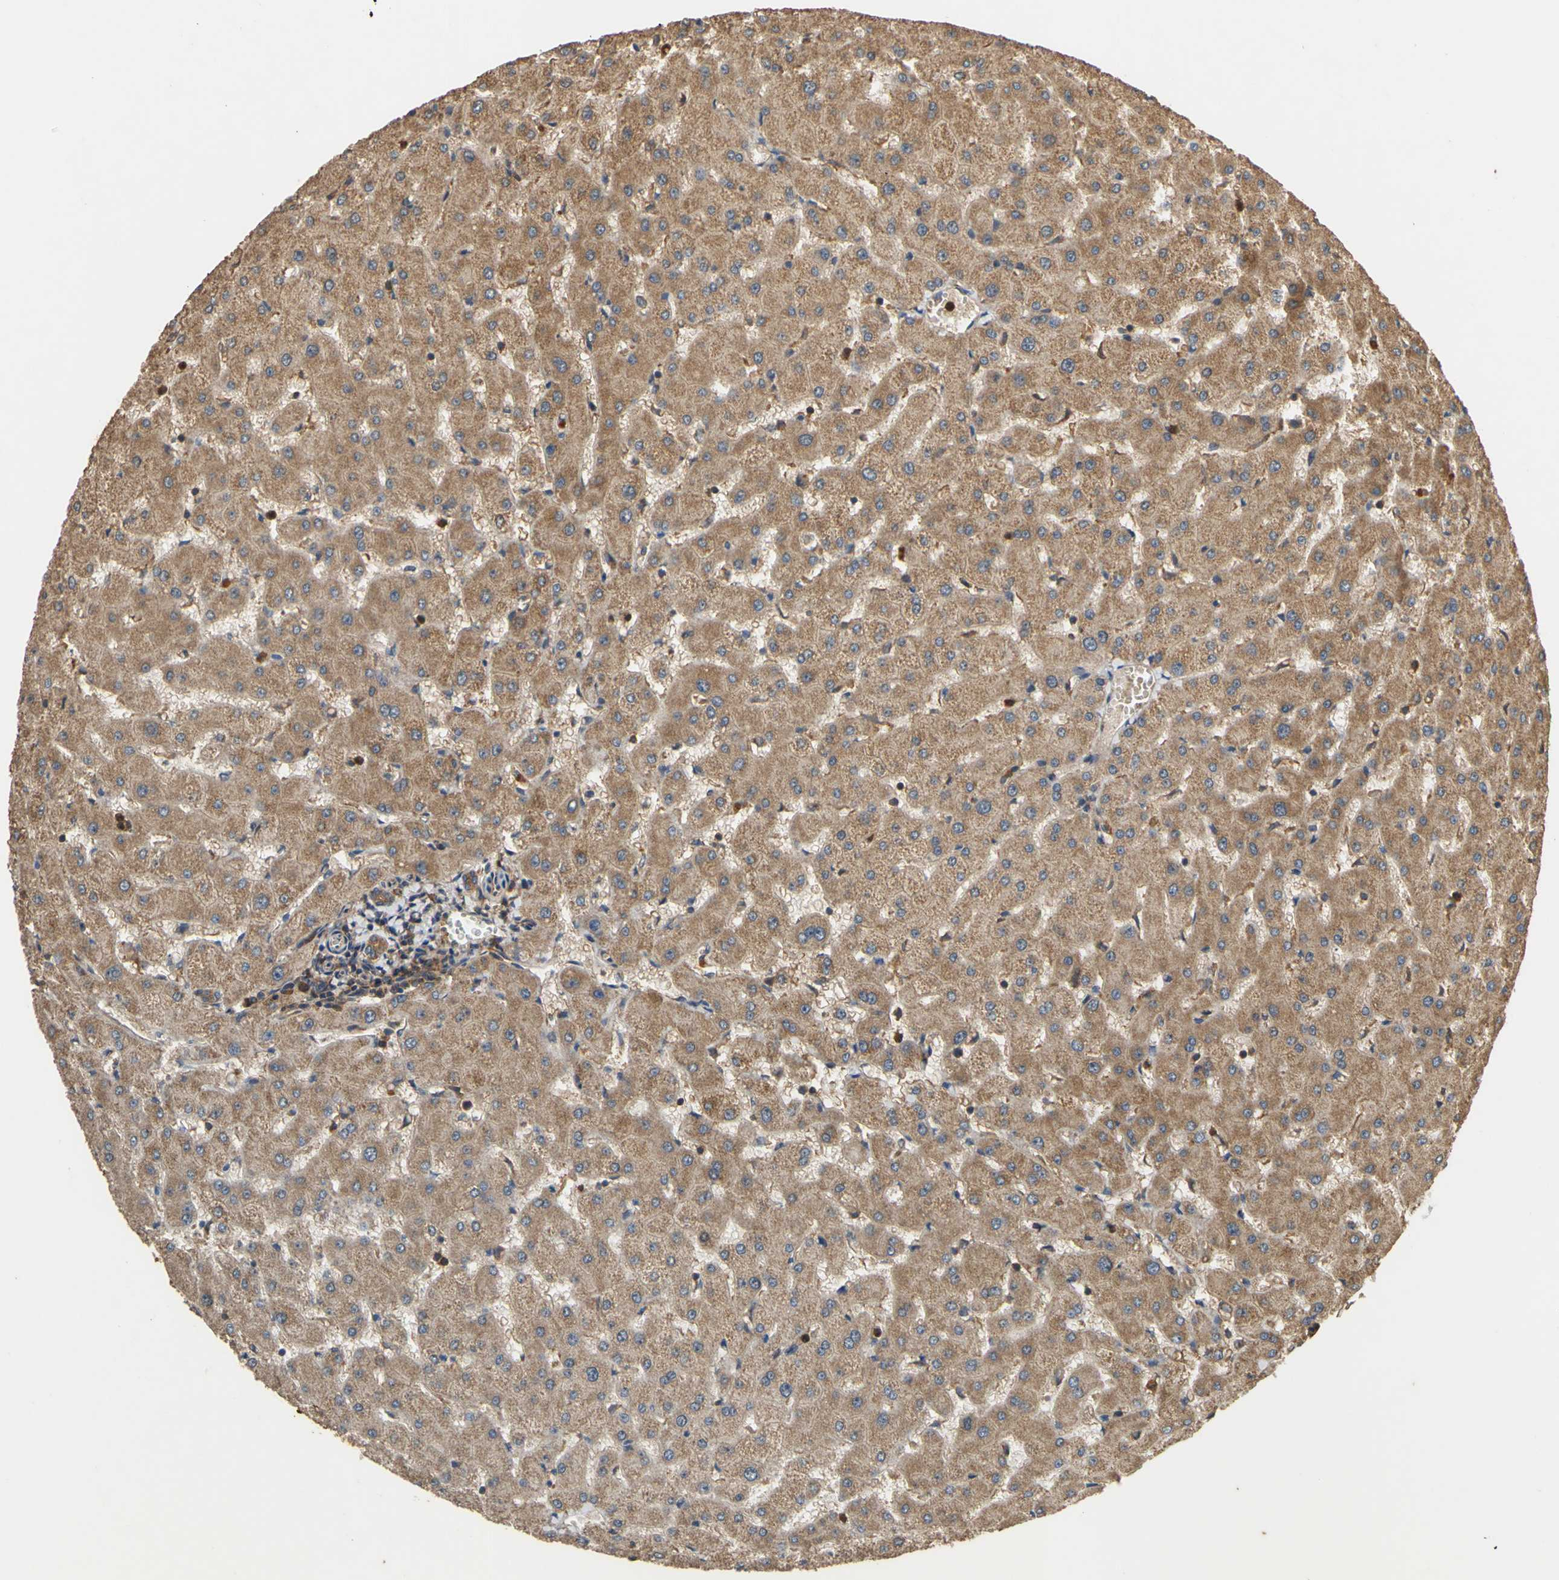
{"staining": {"intensity": "strong", "quantity": ">75%", "location": "cytoplasmic/membranous"}, "tissue": "liver", "cell_type": "Cholangiocytes", "image_type": "normal", "snomed": [{"axis": "morphology", "description": "Normal tissue, NOS"}, {"axis": "topography", "description": "Liver"}], "caption": "High-magnification brightfield microscopy of normal liver stained with DAB (3,3'-diaminobenzidine) (brown) and counterstained with hematoxylin (blue). cholangiocytes exhibit strong cytoplasmic/membranous staining is seen in about>75% of cells. The protein of interest is stained brown, and the nuclei are stained in blue (DAB IHC with brightfield microscopy, high magnification).", "gene": "CTTN", "patient": {"sex": "female", "age": 63}}